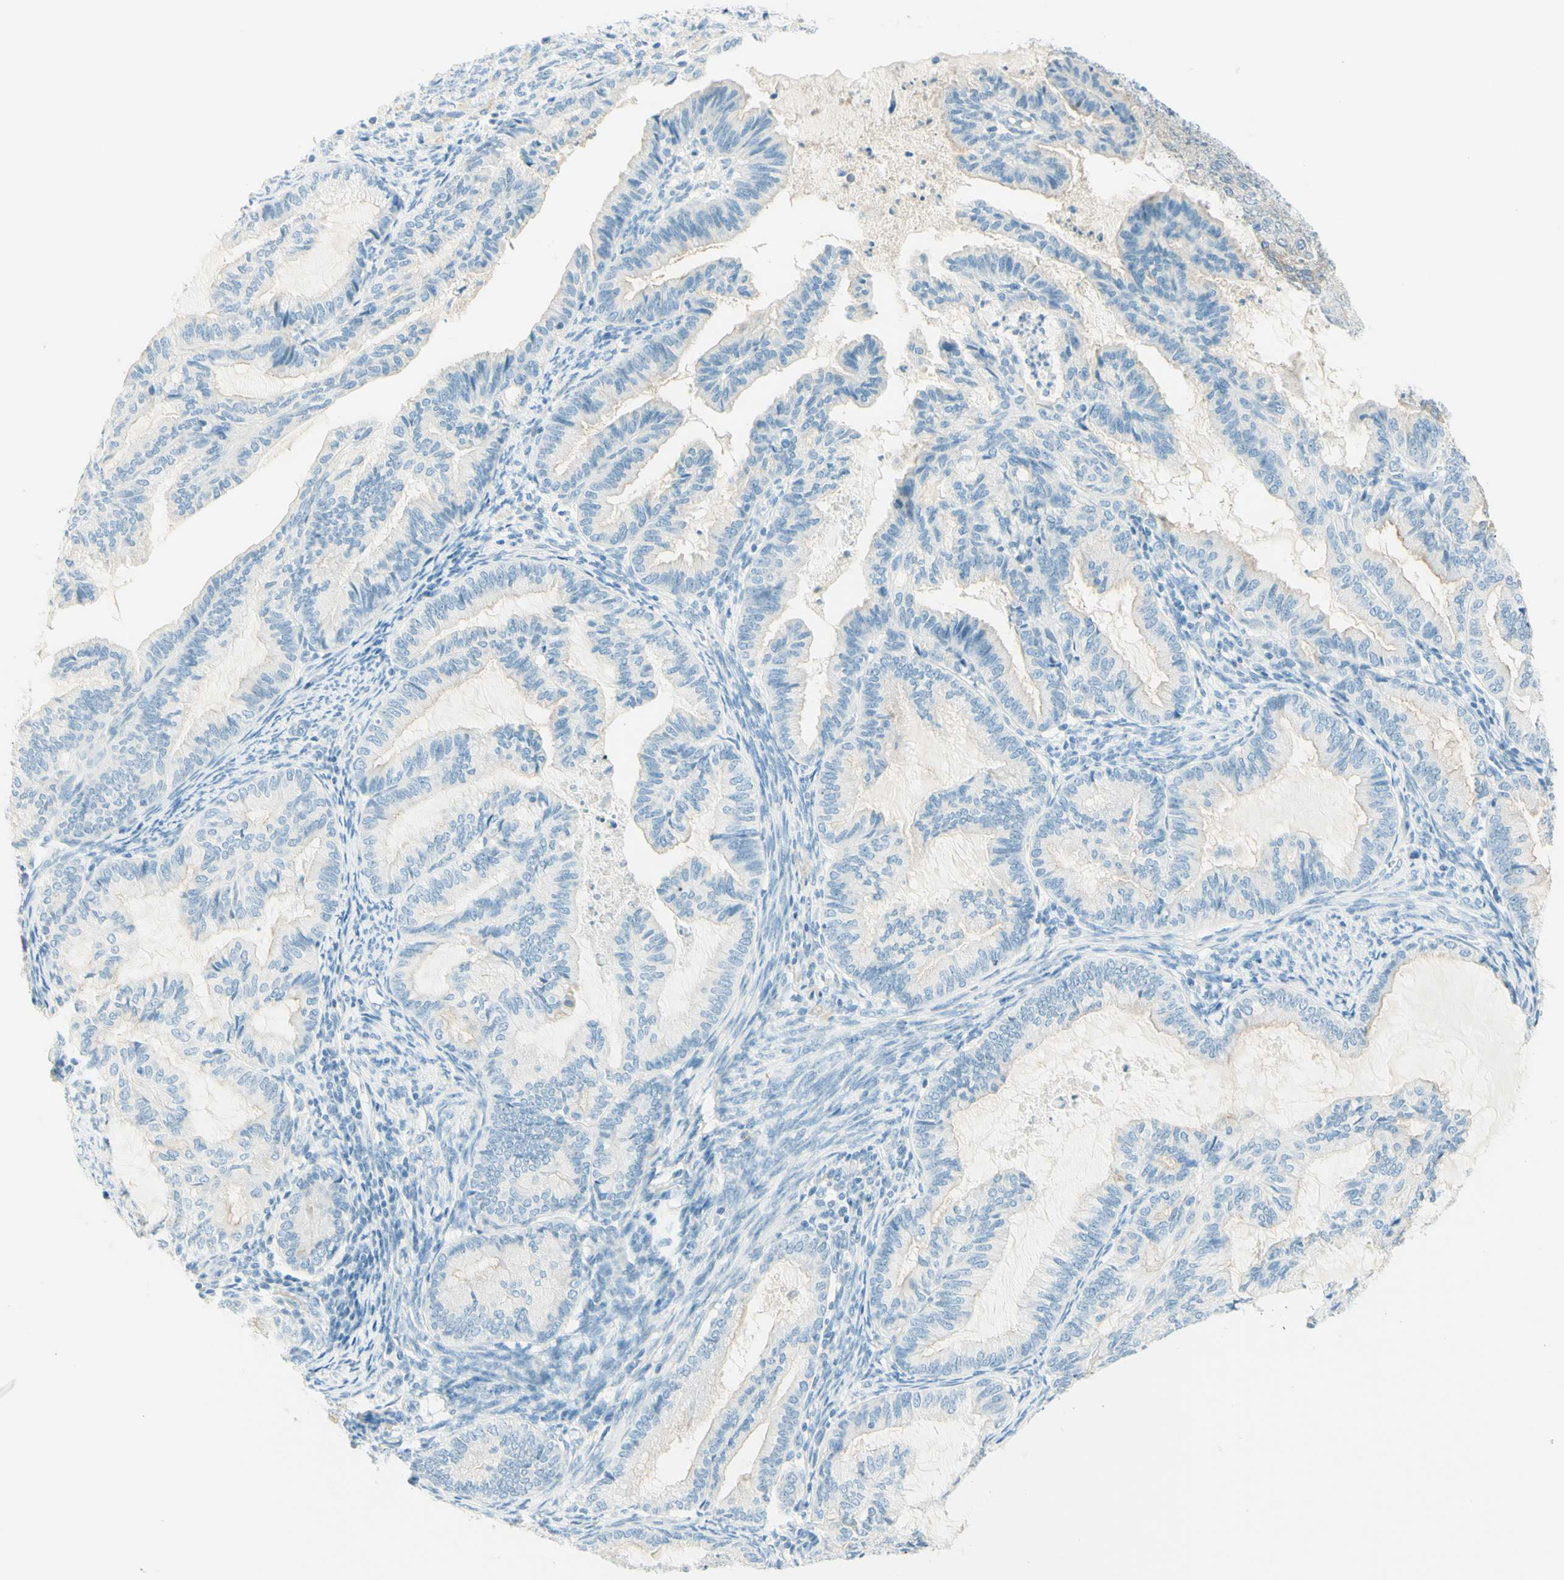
{"staining": {"intensity": "negative", "quantity": "none", "location": "none"}, "tissue": "cervical cancer", "cell_type": "Tumor cells", "image_type": "cancer", "snomed": [{"axis": "morphology", "description": "Normal tissue, NOS"}, {"axis": "morphology", "description": "Adenocarcinoma, NOS"}, {"axis": "topography", "description": "Cervix"}, {"axis": "topography", "description": "Endometrium"}], "caption": "The histopathology image shows no significant positivity in tumor cells of cervical cancer (adenocarcinoma).", "gene": "TMEM132D", "patient": {"sex": "female", "age": 86}}